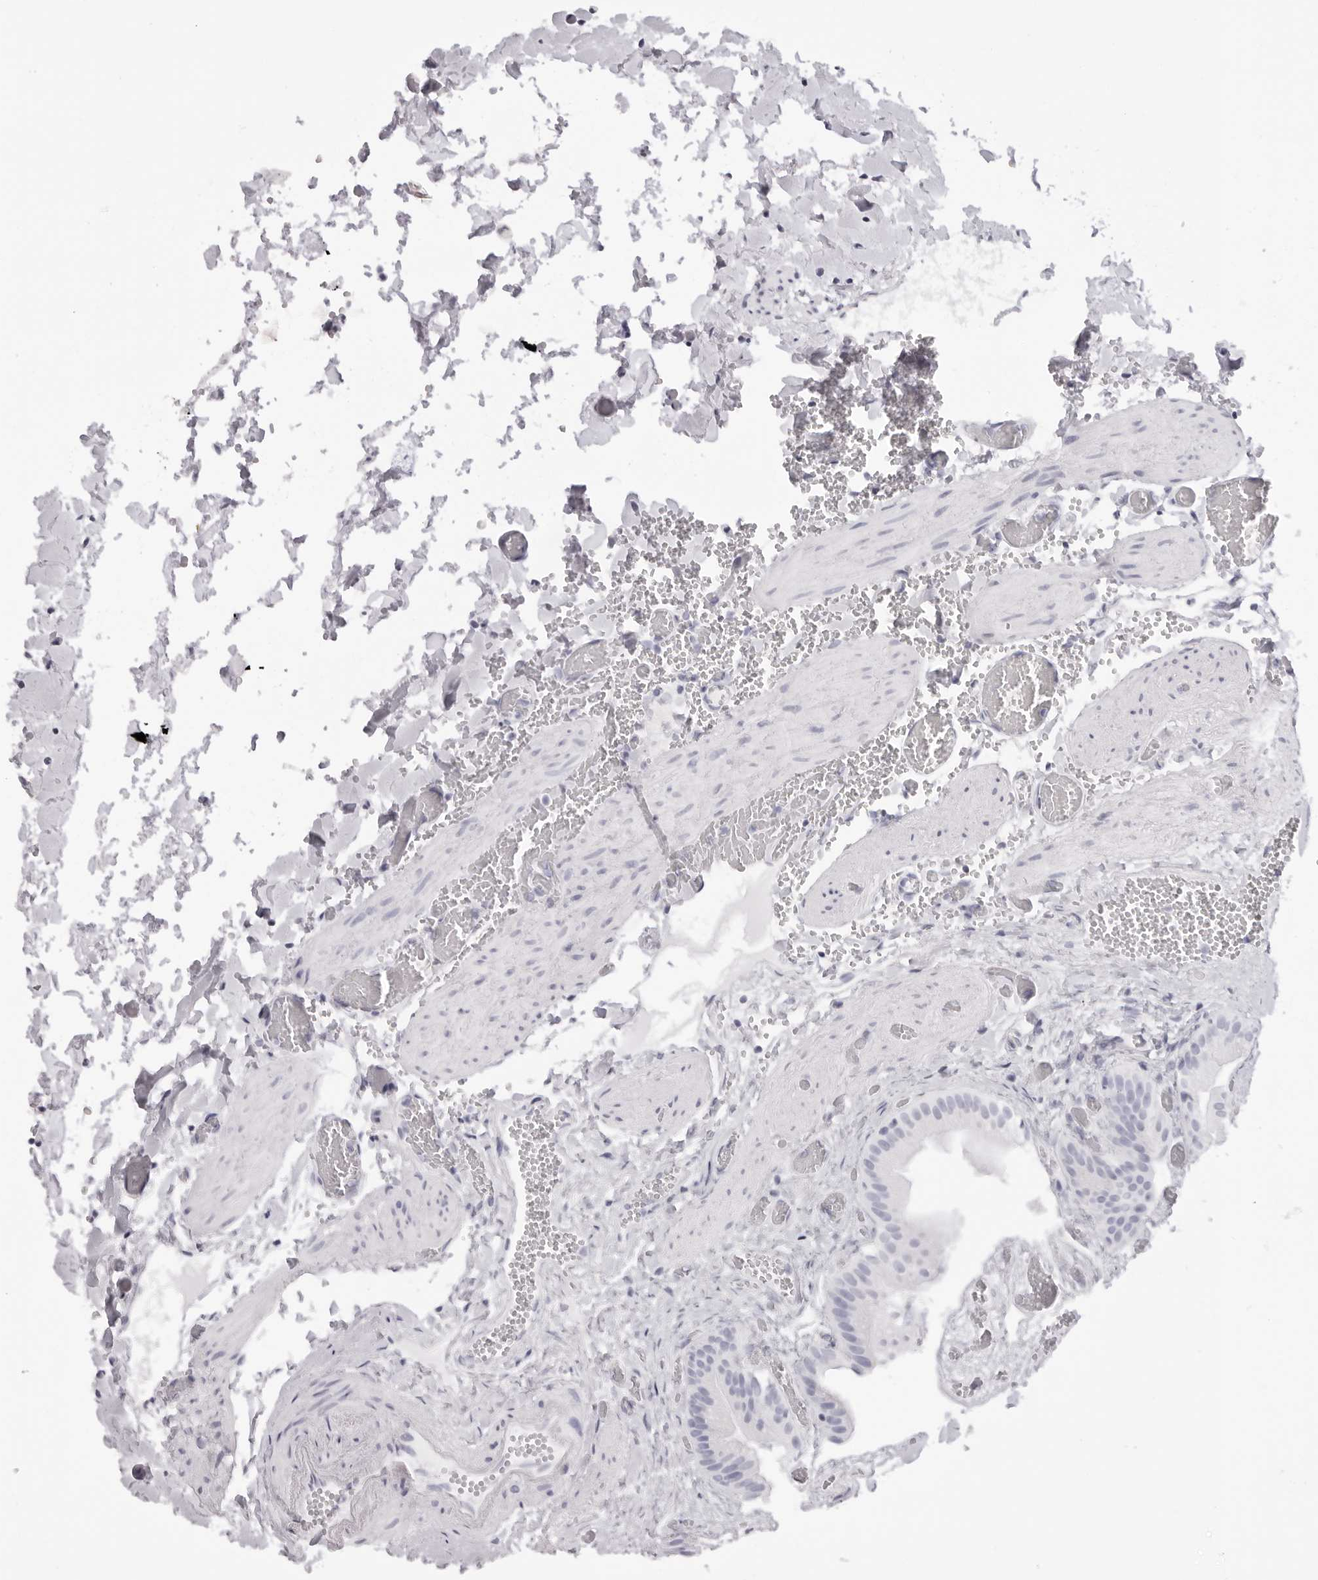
{"staining": {"intensity": "negative", "quantity": "none", "location": "none"}, "tissue": "gallbladder", "cell_type": "Glandular cells", "image_type": "normal", "snomed": [{"axis": "morphology", "description": "Normal tissue, NOS"}, {"axis": "topography", "description": "Gallbladder"}], "caption": "The micrograph displays no staining of glandular cells in normal gallbladder. (DAB IHC, high magnification).", "gene": "RHO", "patient": {"sex": "female", "age": 64}}